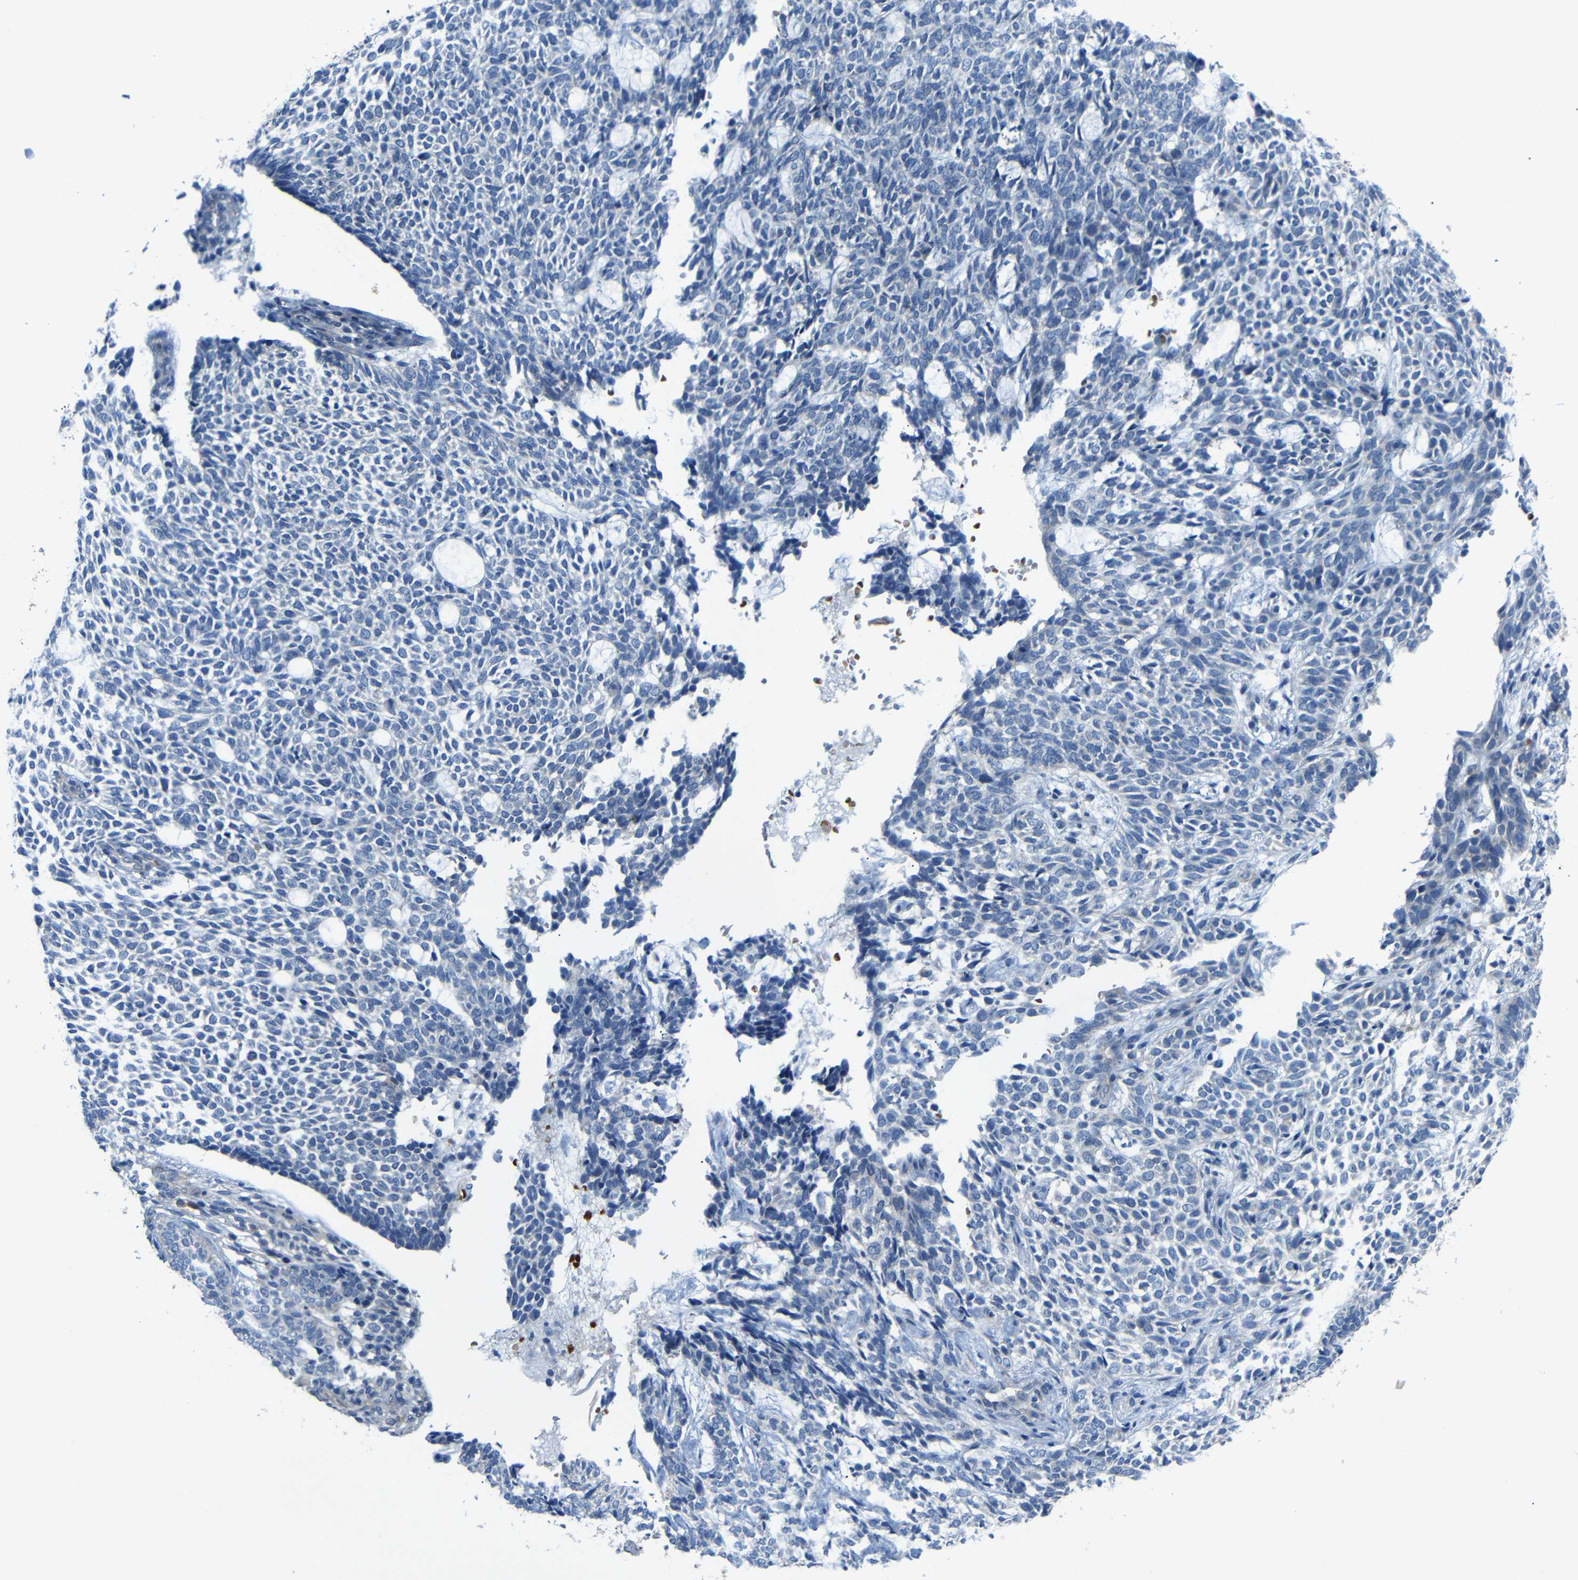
{"staining": {"intensity": "negative", "quantity": "none", "location": "none"}, "tissue": "skin cancer", "cell_type": "Tumor cells", "image_type": "cancer", "snomed": [{"axis": "morphology", "description": "Basal cell carcinoma"}, {"axis": "topography", "description": "Skin"}], "caption": "Skin cancer was stained to show a protein in brown. There is no significant staining in tumor cells. Nuclei are stained in blue.", "gene": "TBC1D32", "patient": {"sex": "male", "age": 87}}